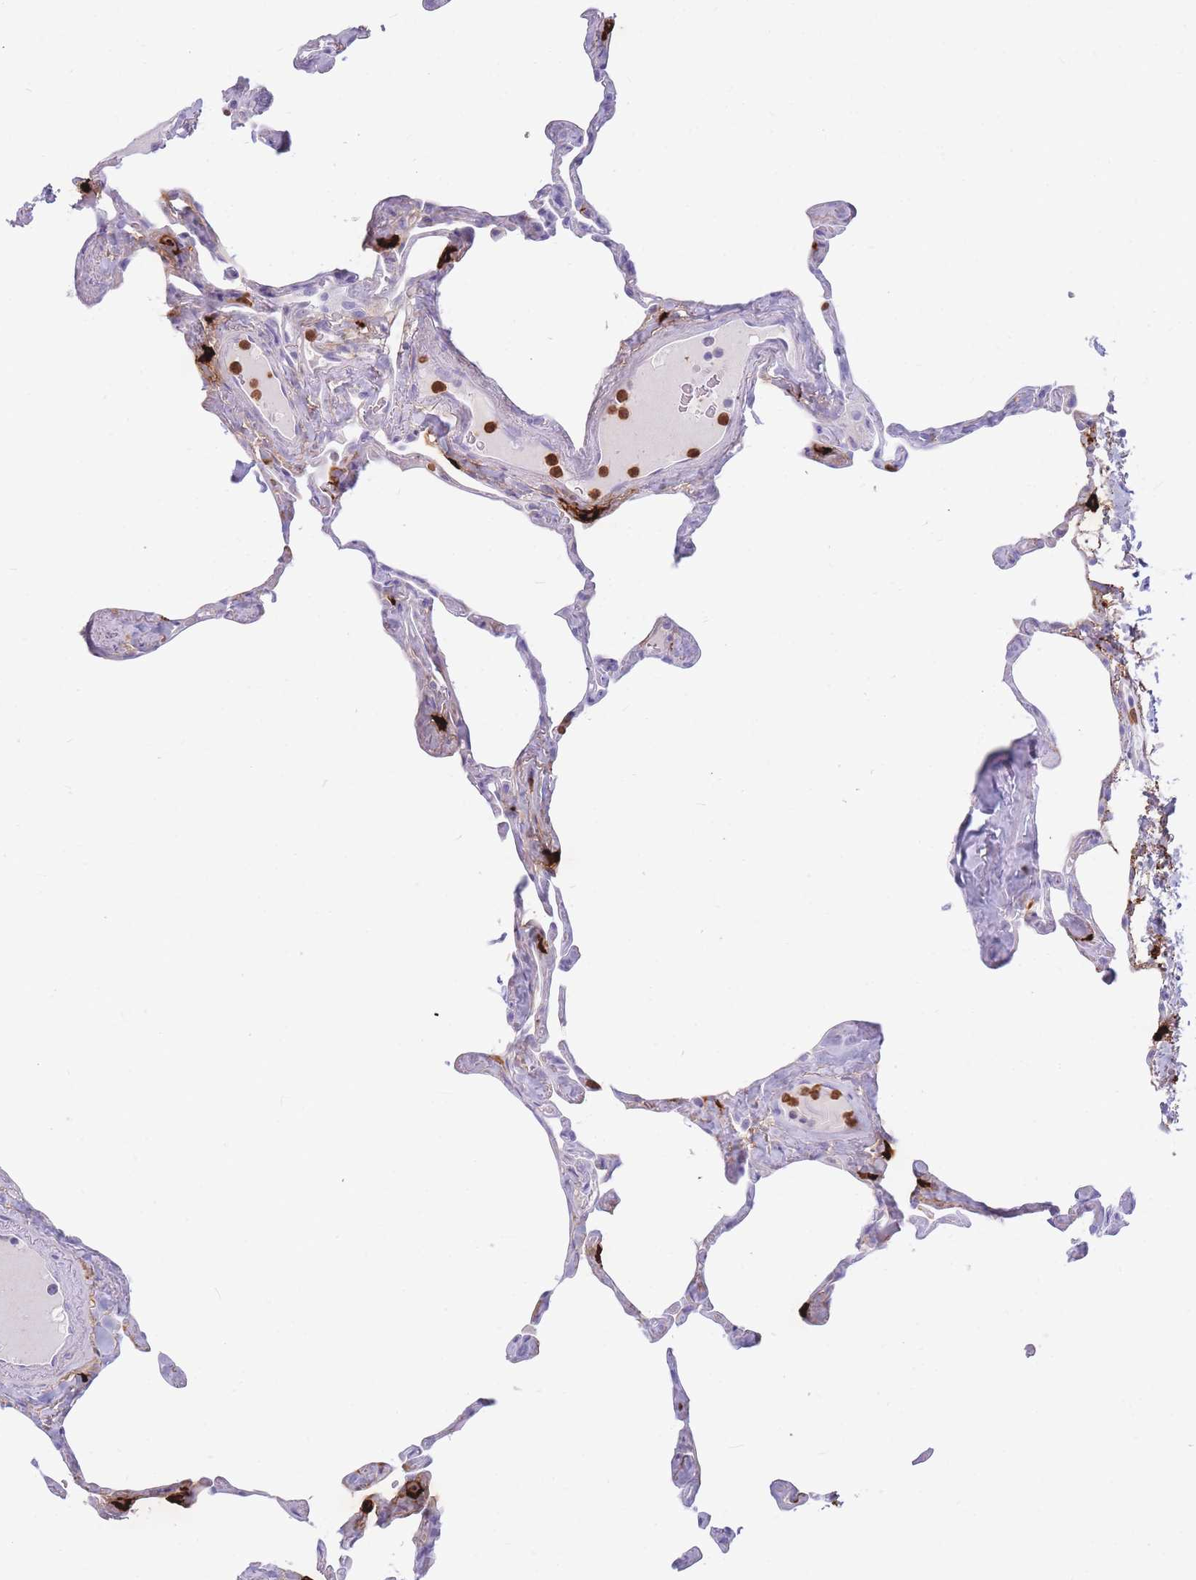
{"staining": {"intensity": "negative", "quantity": "none", "location": "none"}, "tissue": "lung", "cell_type": "Alveolar cells", "image_type": "normal", "snomed": [{"axis": "morphology", "description": "Normal tissue, NOS"}, {"axis": "topography", "description": "Lung"}], "caption": "This micrograph is of normal lung stained with IHC to label a protein in brown with the nuclei are counter-stained blue. There is no positivity in alveolar cells.", "gene": "TPSAB1", "patient": {"sex": "male", "age": 65}}